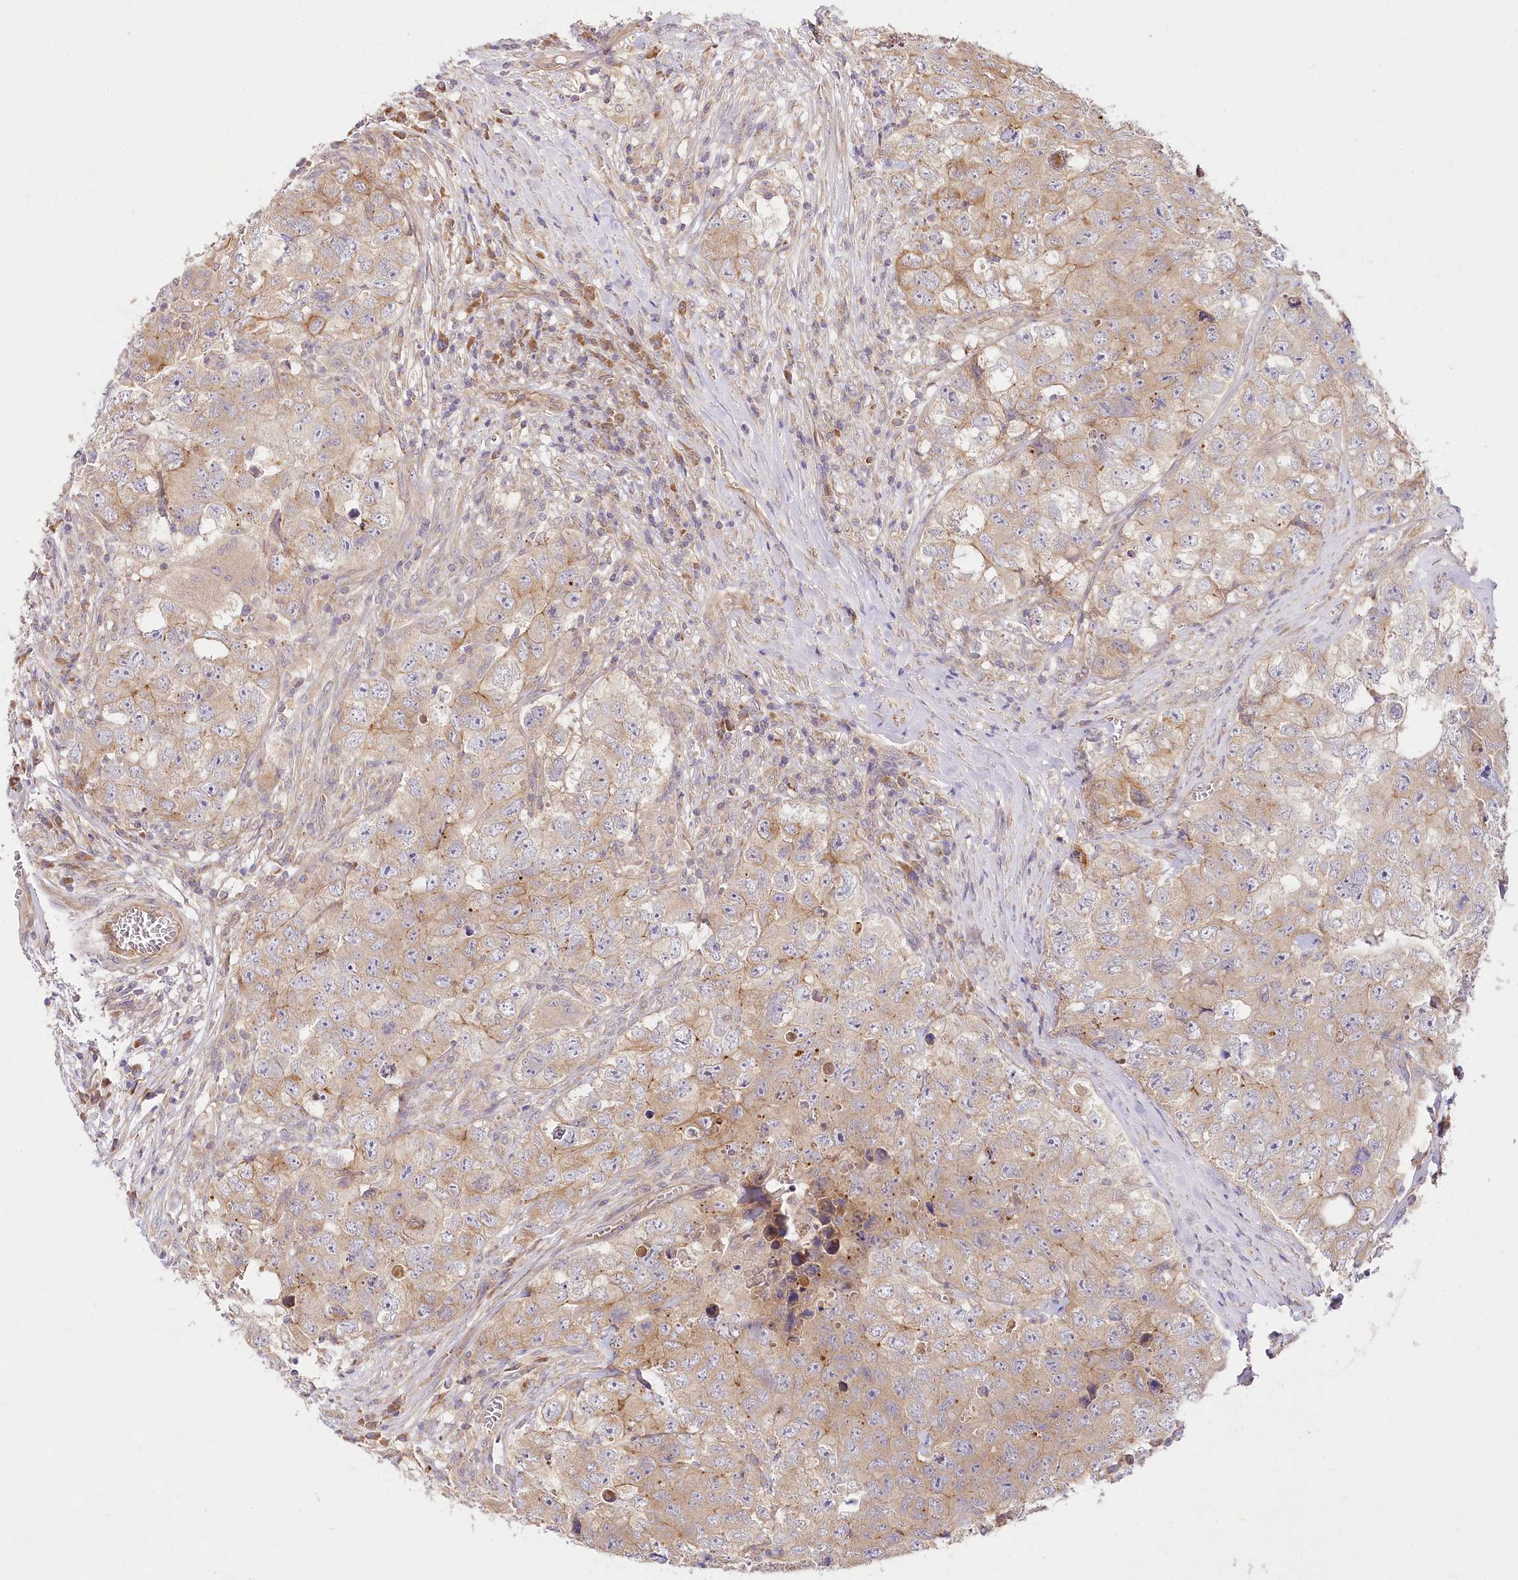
{"staining": {"intensity": "weak", "quantity": "25%-75%", "location": "cytoplasmic/membranous"}, "tissue": "testis cancer", "cell_type": "Tumor cells", "image_type": "cancer", "snomed": [{"axis": "morphology", "description": "Seminoma, NOS"}, {"axis": "morphology", "description": "Carcinoma, Embryonal, NOS"}, {"axis": "topography", "description": "Testis"}], "caption": "The micrograph demonstrates a brown stain indicating the presence of a protein in the cytoplasmic/membranous of tumor cells in testis cancer. Nuclei are stained in blue.", "gene": "PYROXD1", "patient": {"sex": "male", "age": 43}}